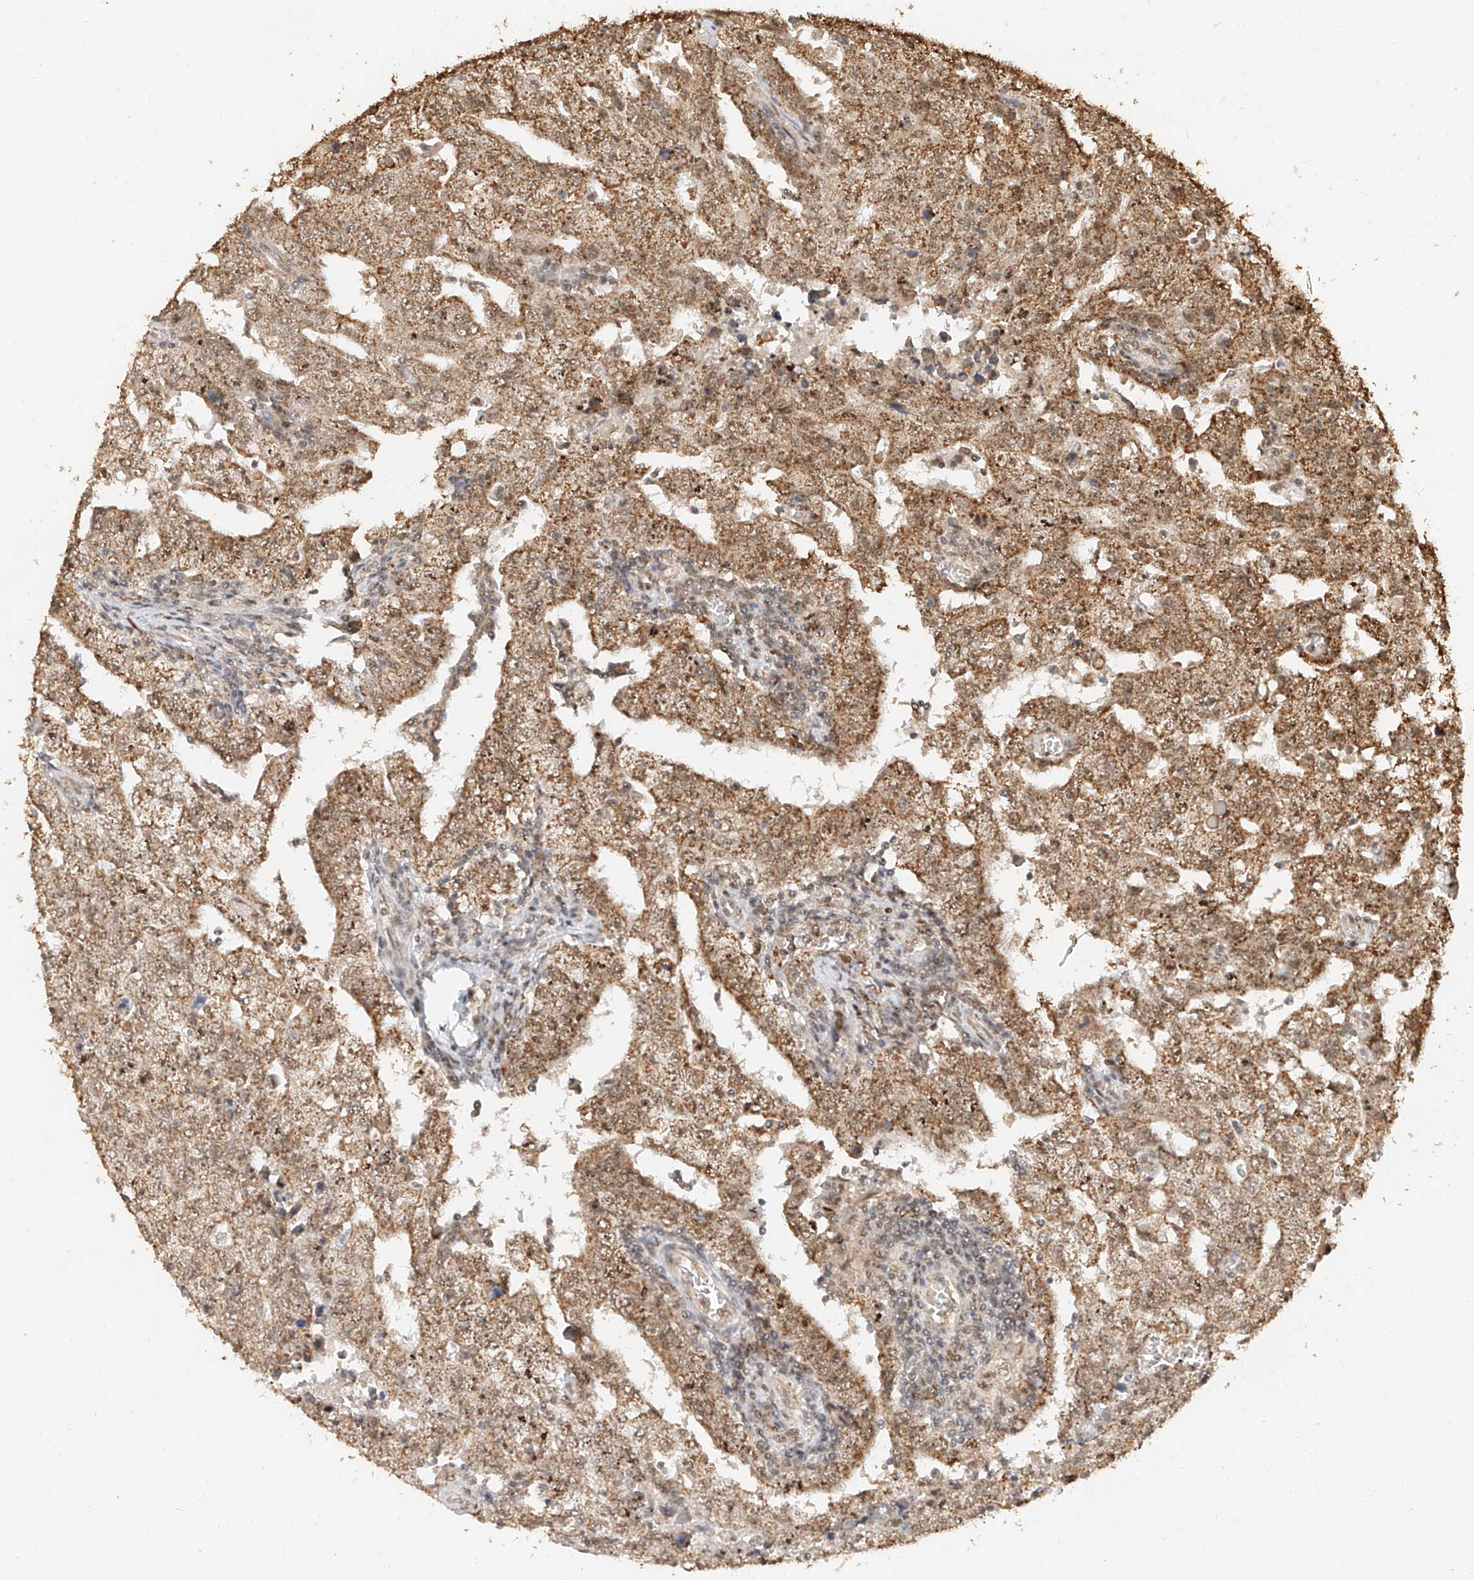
{"staining": {"intensity": "moderate", "quantity": ">75%", "location": "cytoplasmic/membranous"}, "tissue": "testis cancer", "cell_type": "Tumor cells", "image_type": "cancer", "snomed": [{"axis": "morphology", "description": "Carcinoma, Embryonal, NOS"}, {"axis": "topography", "description": "Testis"}], "caption": "Brown immunohistochemical staining in human testis embryonal carcinoma shows moderate cytoplasmic/membranous positivity in about >75% of tumor cells. (Brightfield microscopy of DAB IHC at high magnification).", "gene": "CXorf58", "patient": {"sex": "male", "age": 26}}